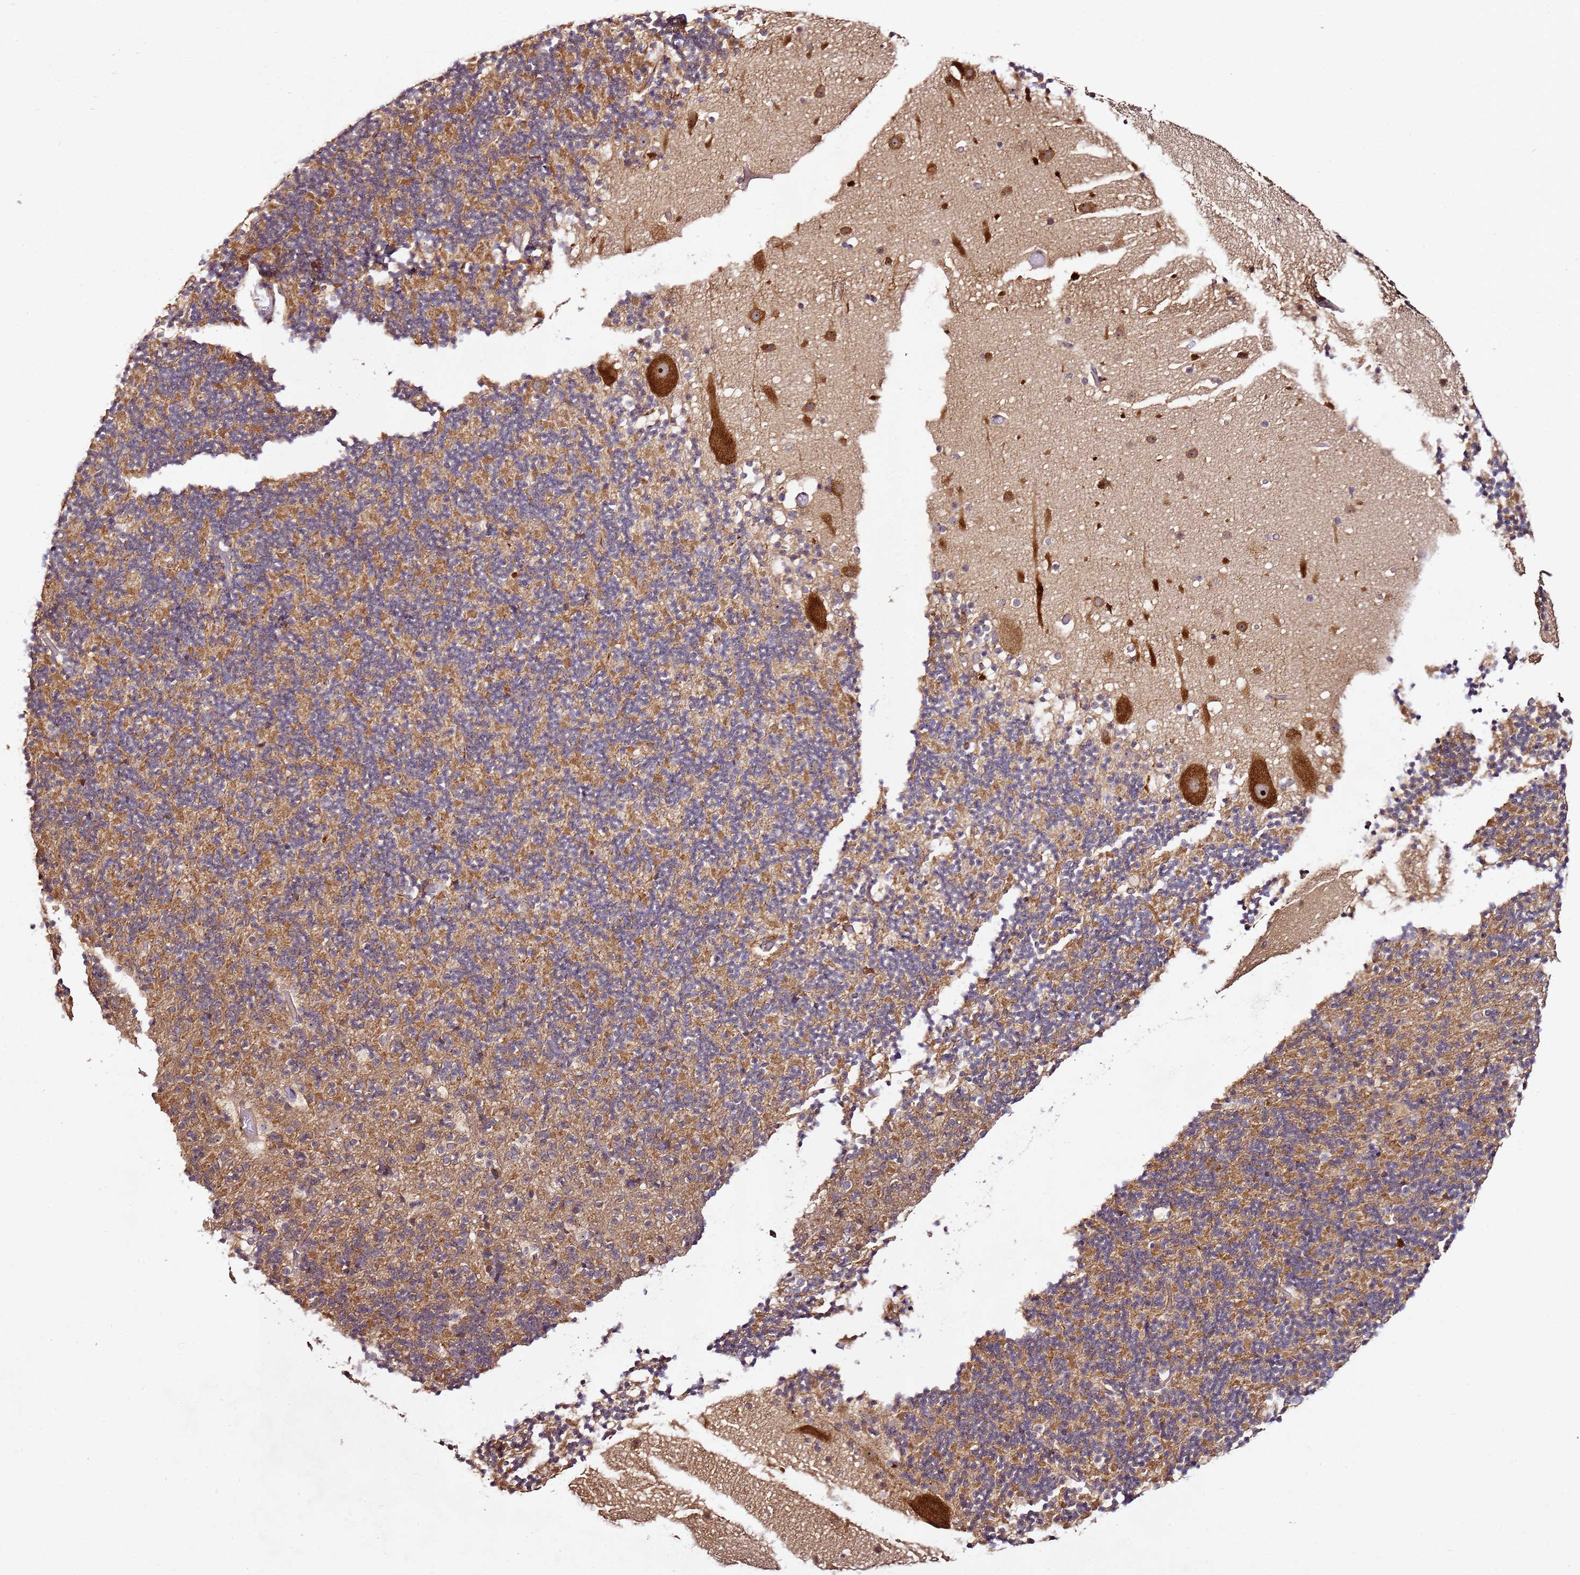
{"staining": {"intensity": "moderate", "quantity": "25%-75%", "location": "cytoplasmic/membranous"}, "tissue": "cerebellum", "cell_type": "Cells in granular layer", "image_type": "normal", "snomed": [{"axis": "morphology", "description": "Normal tissue, NOS"}, {"axis": "topography", "description": "Cerebellum"}], "caption": "The photomicrograph displays staining of benign cerebellum, revealing moderate cytoplasmic/membranous protein positivity (brown color) within cells in granular layer.", "gene": "DDX27", "patient": {"sex": "male", "age": 57}}